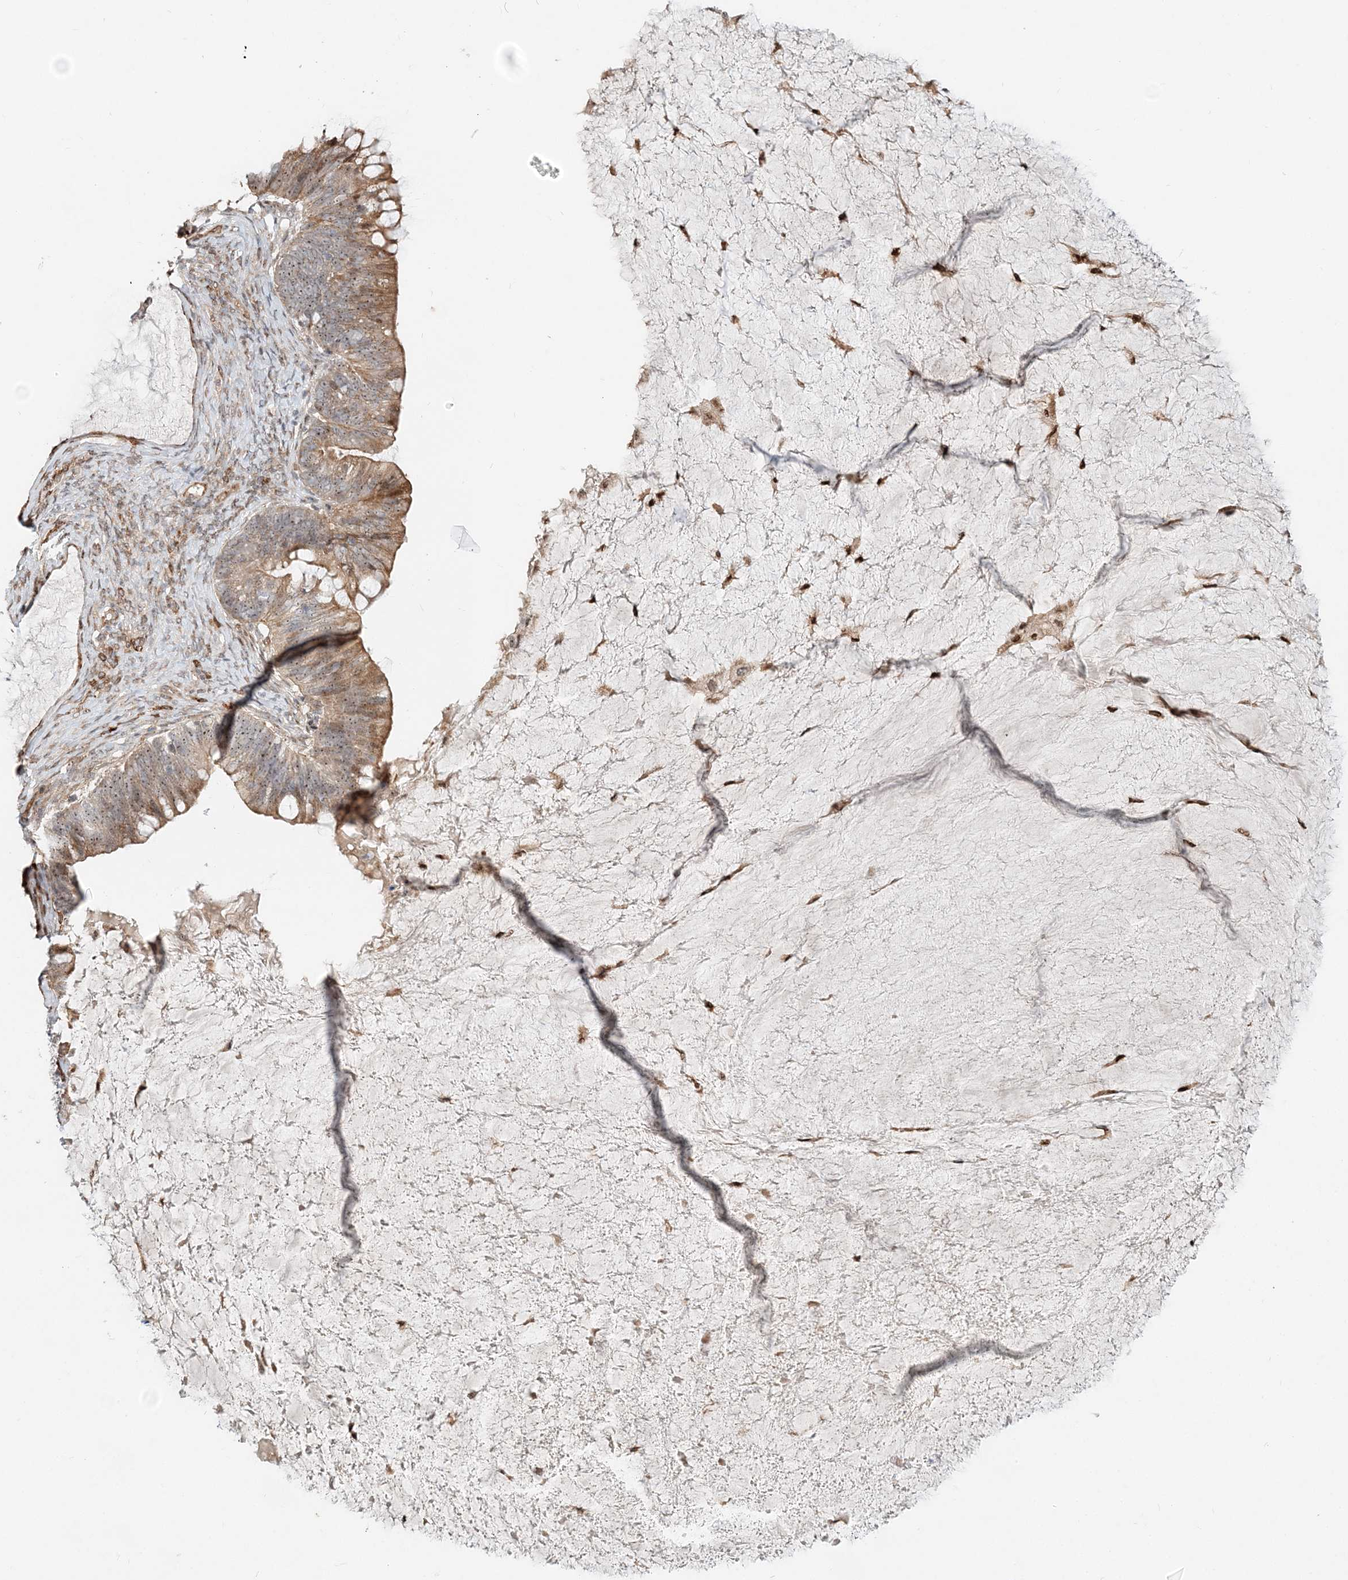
{"staining": {"intensity": "moderate", "quantity": ">75%", "location": "cytoplasmic/membranous,nuclear"}, "tissue": "ovarian cancer", "cell_type": "Tumor cells", "image_type": "cancer", "snomed": [{"axis": "morphology", "description": "Cystadenocarcinoma, mucinous, NOS"}, {"axis": "topography", "description": "Ovary"}], "caption": "Immunohistochemistry (IHC) histopathology image of neoplastic tissue: human ovarian cancer stained using immunohistochemistry (IHC) shows medium levels of moderate protein expression localized specifically in the cytoplasmic/membranous and nuclear of tumor cells, appearing as a cytoplasmic/membranous and nuclear brown color.", "gene": "CXXC5", "patient": {"sex": "female", "age": 61}}